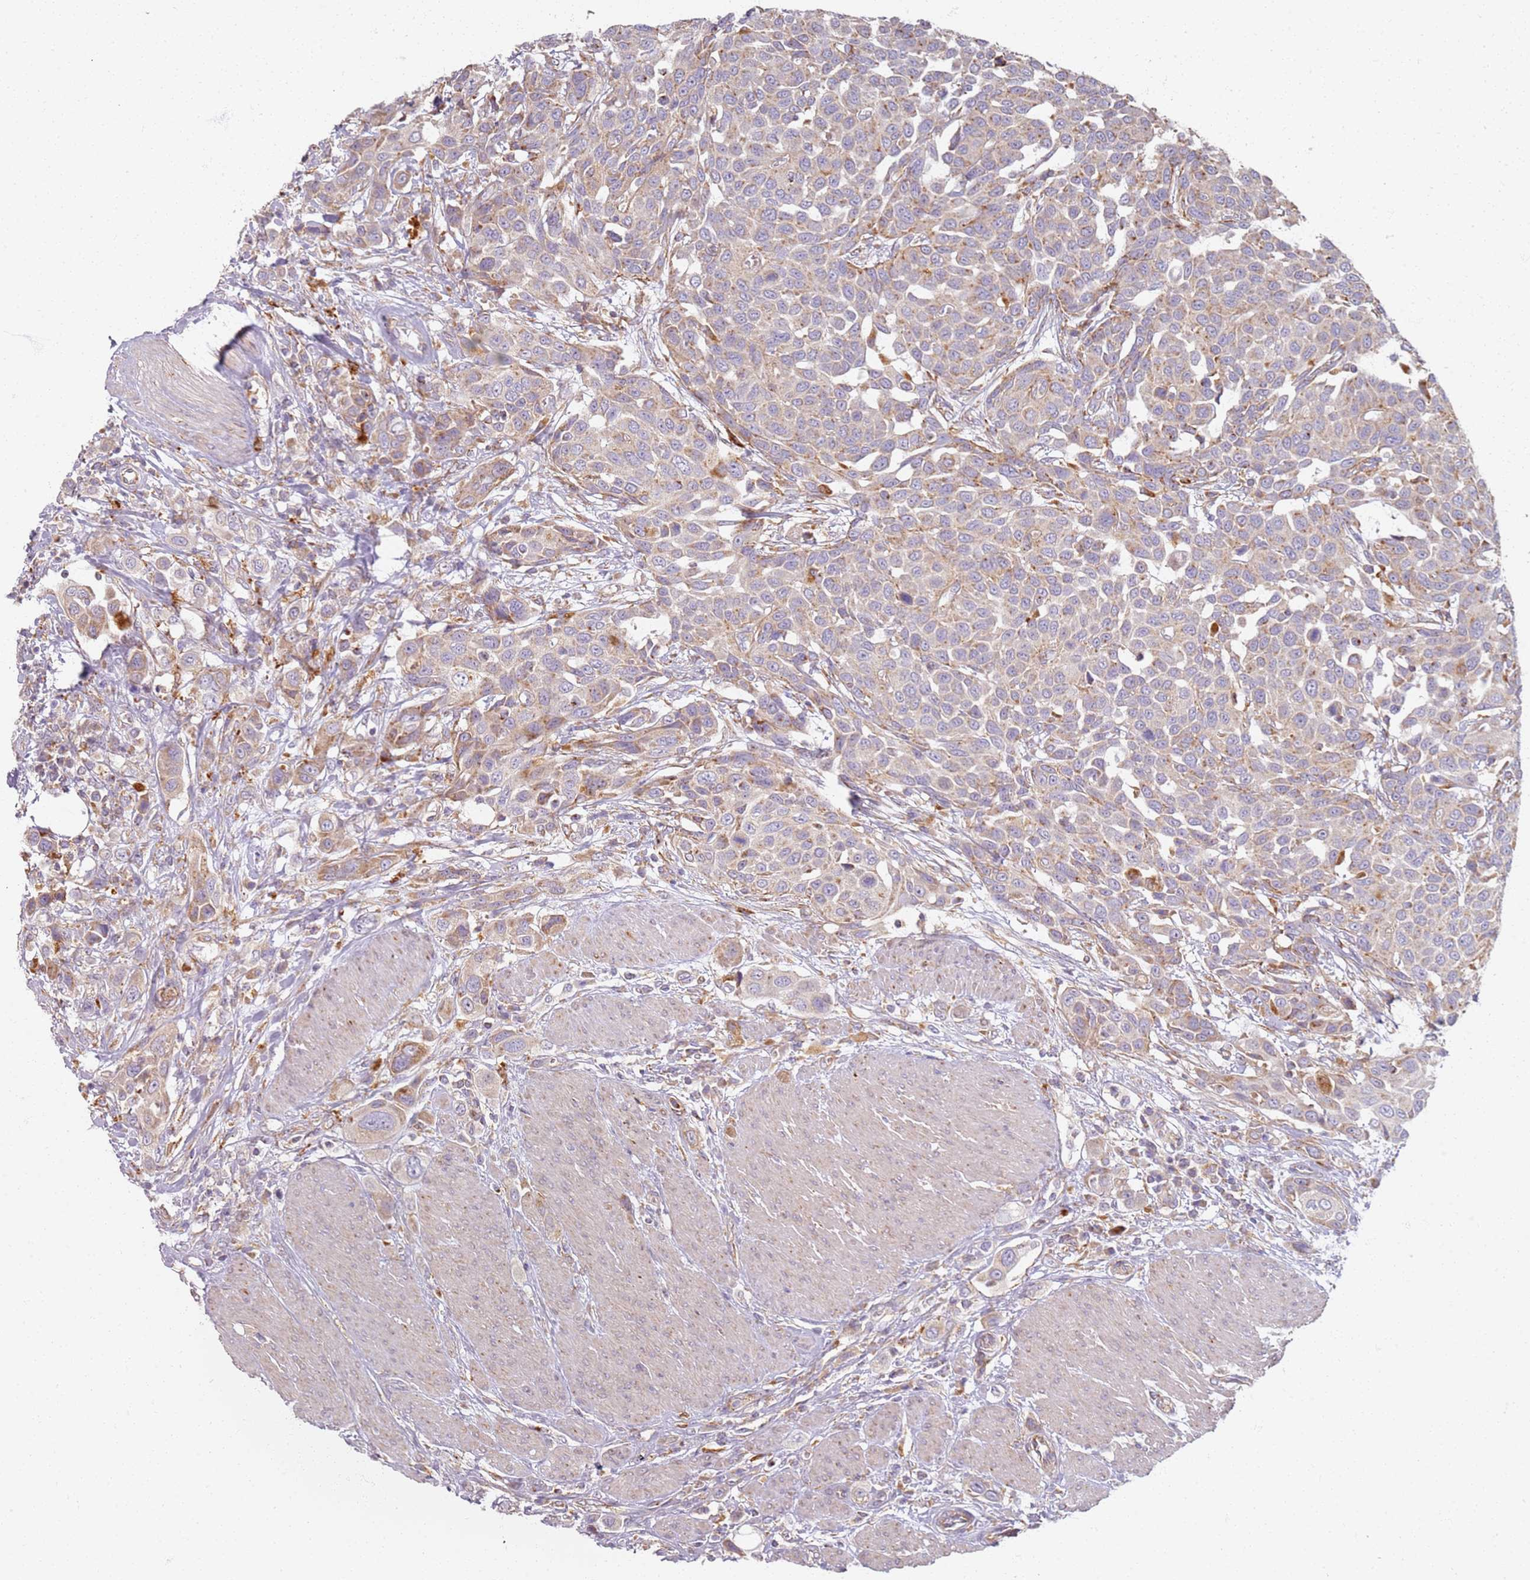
{"staining": {"intensity": "moderate", "quantity": "25%-75%", "location": "cytoplasmic/membranous"}, "tissue": "urothelial cancer", "cell_type": "Tumor cells", "image_type": "cancer", "snomed": [{"axis": "morphology", "description": "Urothelial carcinoma, High grade"}, {"axis": "topography", "description": "Urinary bladder"}], "caption": "Urothelial carcinoma (high-grade) stained with IHC demonstrates moderate cytoplasmic/membranous positivity in about 25%-75% of tumor cells. (IHC, brightfield microscopy, high magnification).", "gene": "PROKR2", "patient": {"sex": "male", "age": 50}}